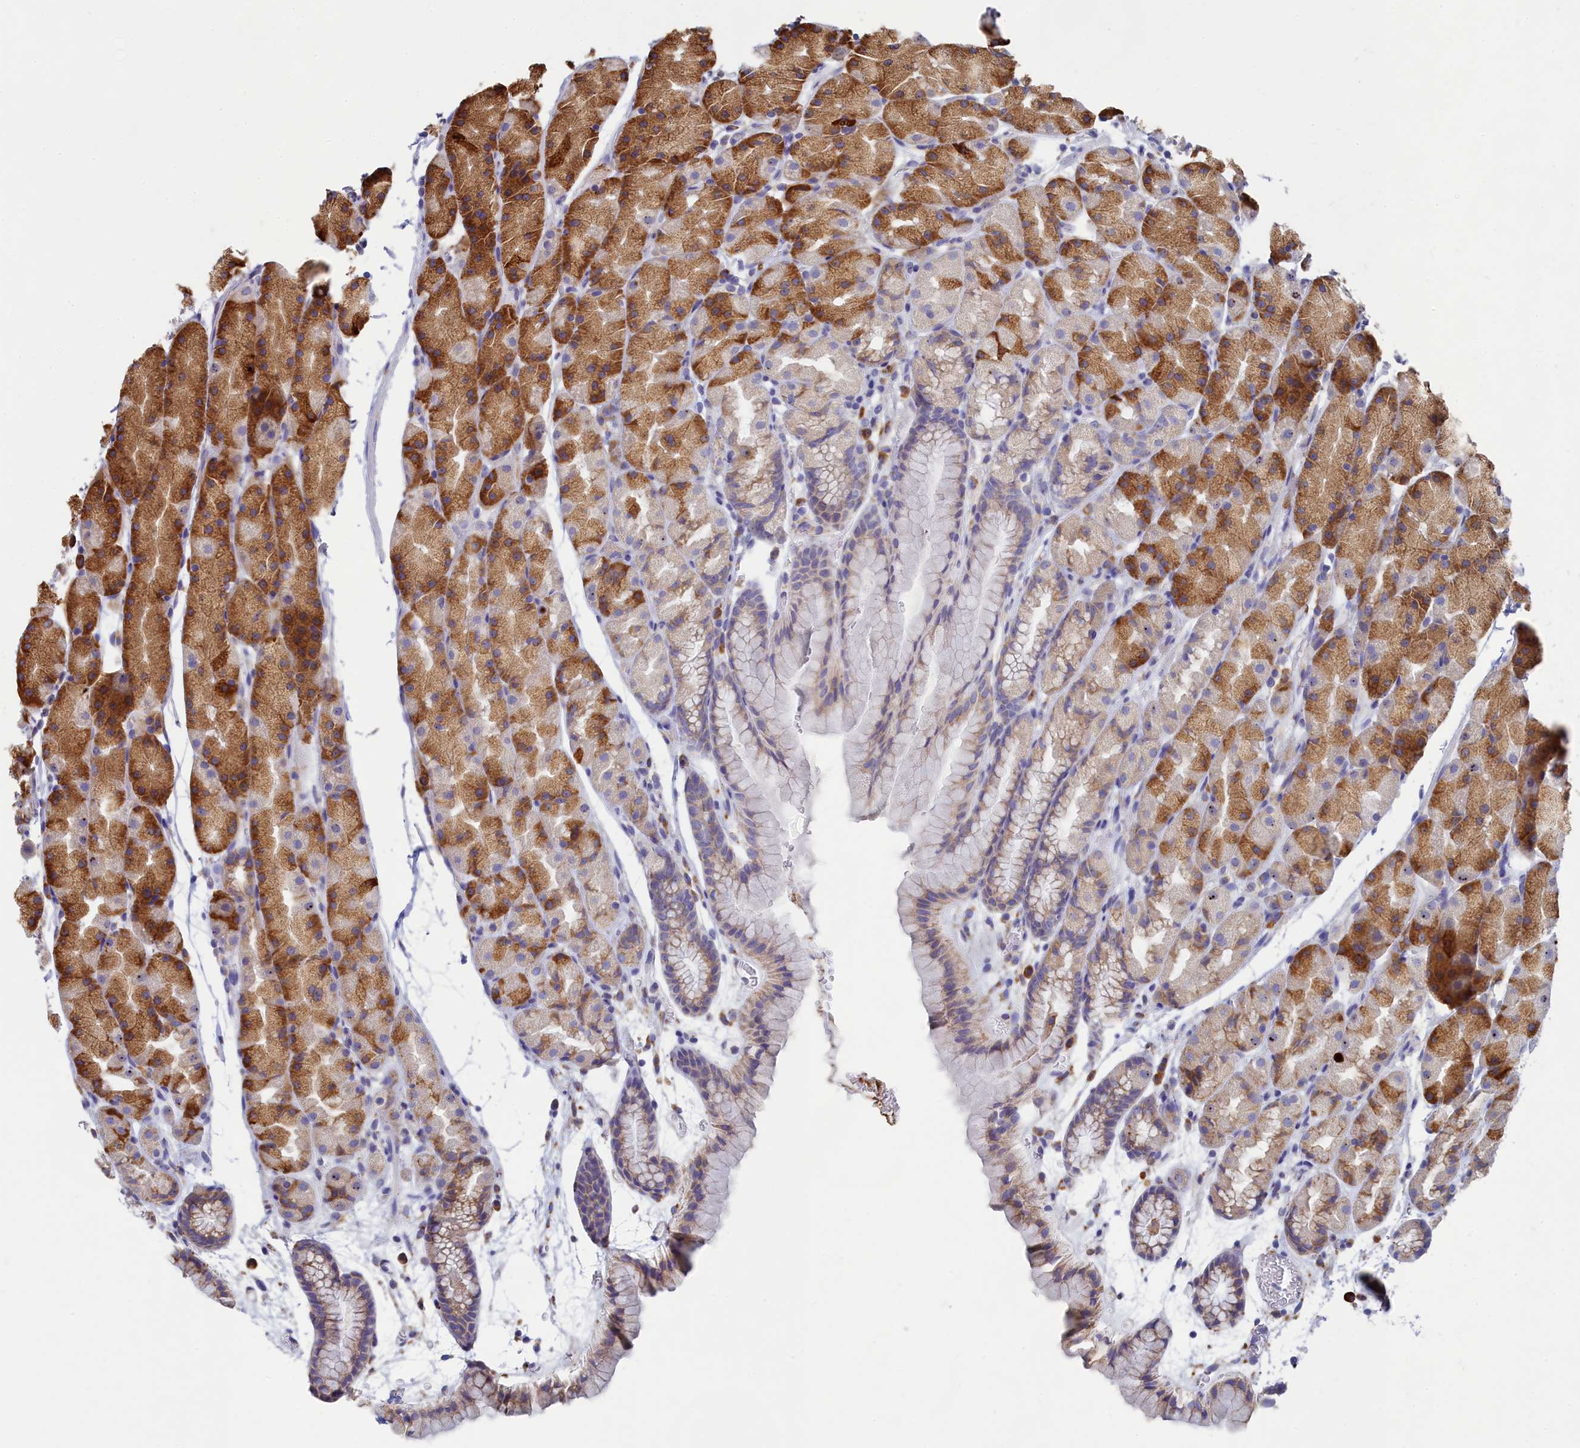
{"staining": {"intensity": "moderate", "quantity": ">75%", "location": "cytoplasmic/membranous"}, "tissue": "stomach", "cell_type": "Glandular cells", "image_type": "normal", "snomed": [{"axis": "morphology", "description": "Normal tissue, NOS"}, {"axis": "topography", "description": "Stomach, upper"}, {"axis": "topography", "description": "Stomach"}], "caption": "A medium amount of moderate cytoplasmic/membranous positivity is seen in approximately >75% of glandular cells in benign stomach. The staining is performed using DAB (3,3'-diaminobenzidine) brown chromogen to label protein expression. The nuclei are counter-stained blue using hematoxylin.", "gene": "WDR35", "patient": {"sex": "male", "age": 47}}